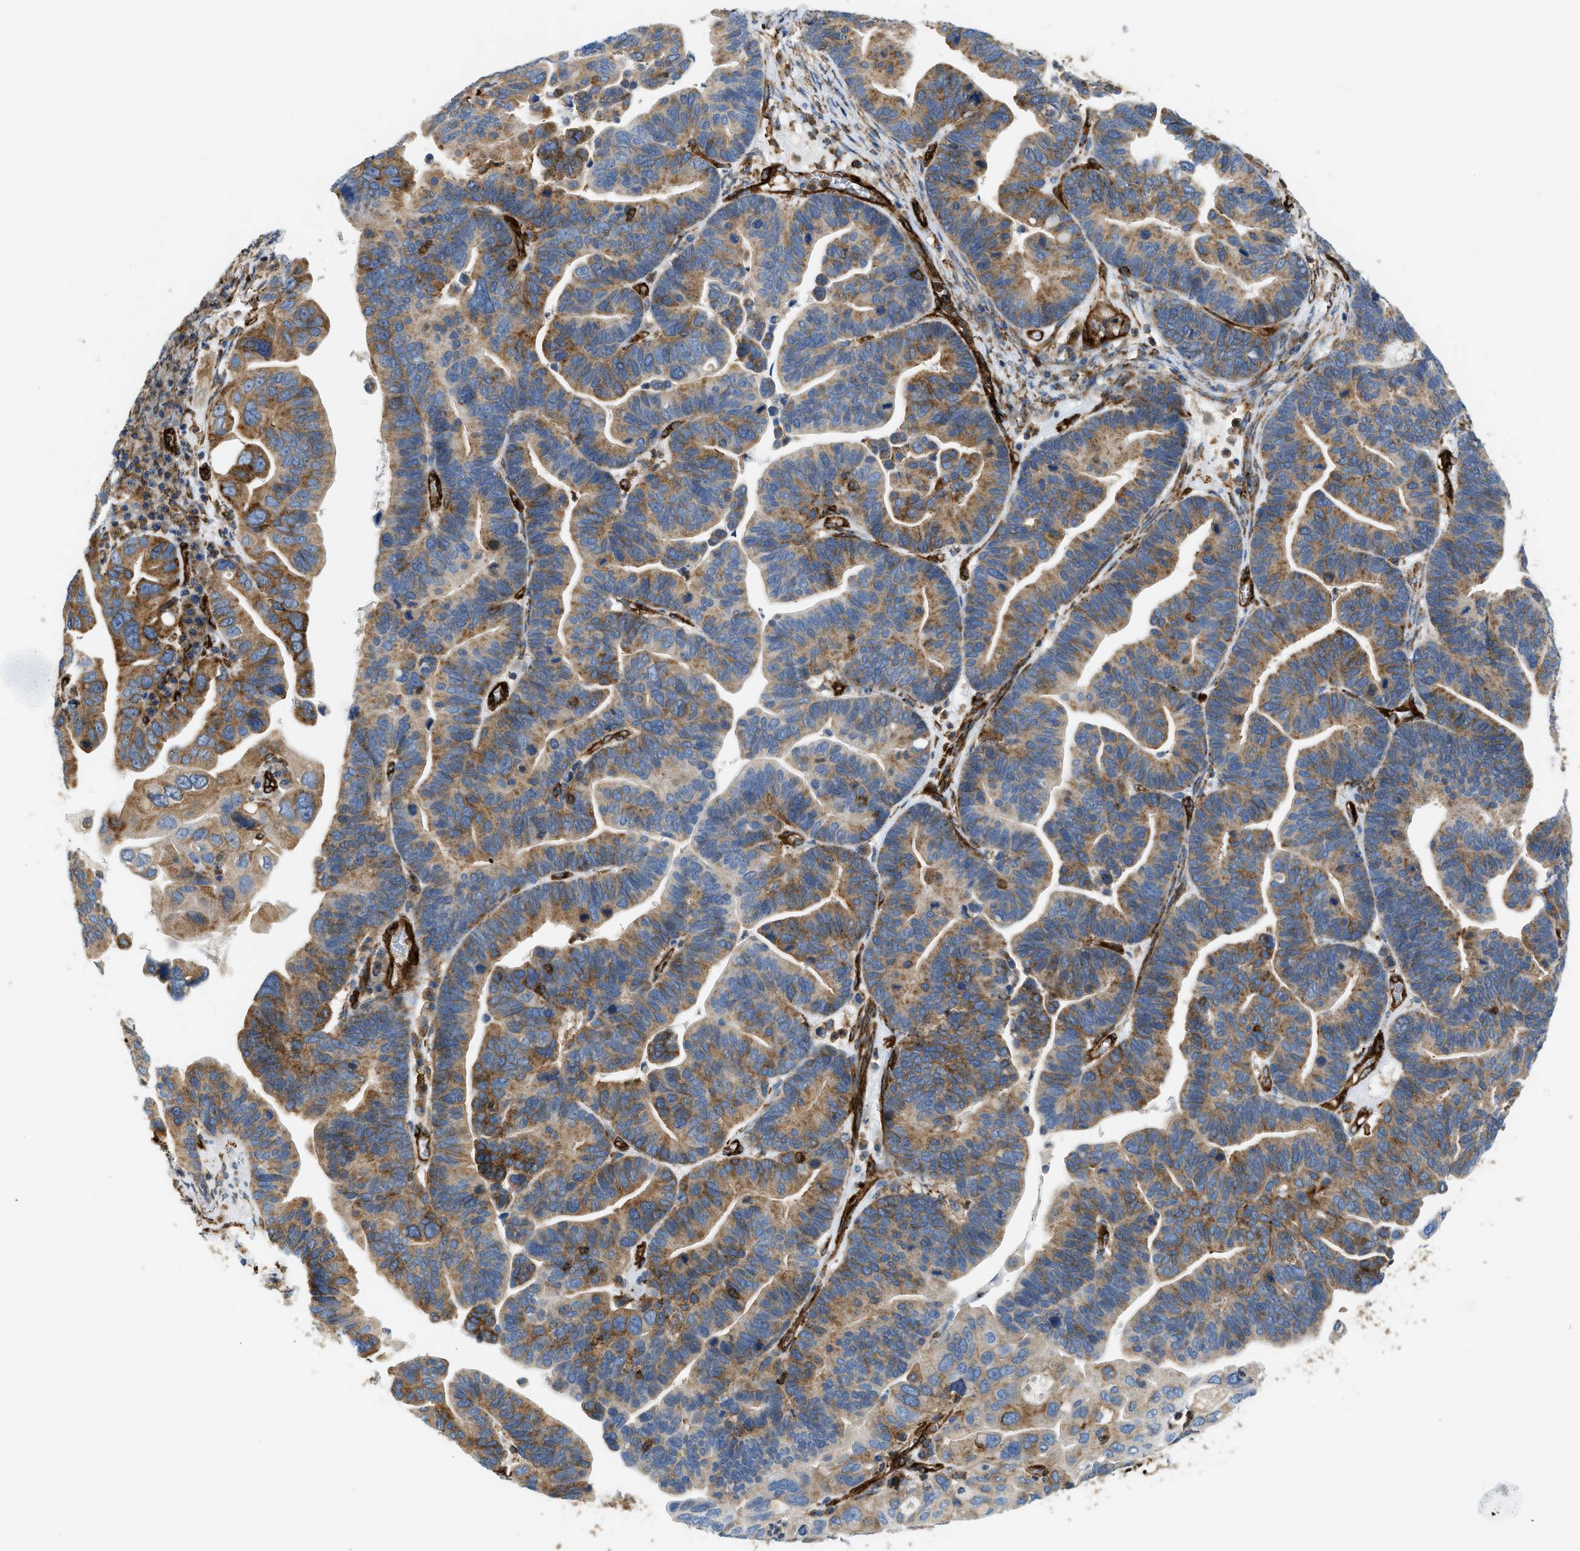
{"staining": {"intensity": "moderate", "quantity": ">75%", "location": "cytoplasmic/membranous"}, "tissue": "ovarian cancer", "cell_type": "Tumor cells", "image_type": "cancer", "snomed": [{"axis": "morphology", "description": "Cystadenocarcinoma, serous, NOS"}, {"axis": "topography", "description": "Ovary"}], "caption": "IHC image of human ovarian serous cystadenocarcinoma stained for a protein (brown), which displays medium levels of moderate cytoplasmic/membranous expression in approximately >75% of tumor cells.", "gene": "HIP1", "patient": {"sex": "female", "age": 56}}